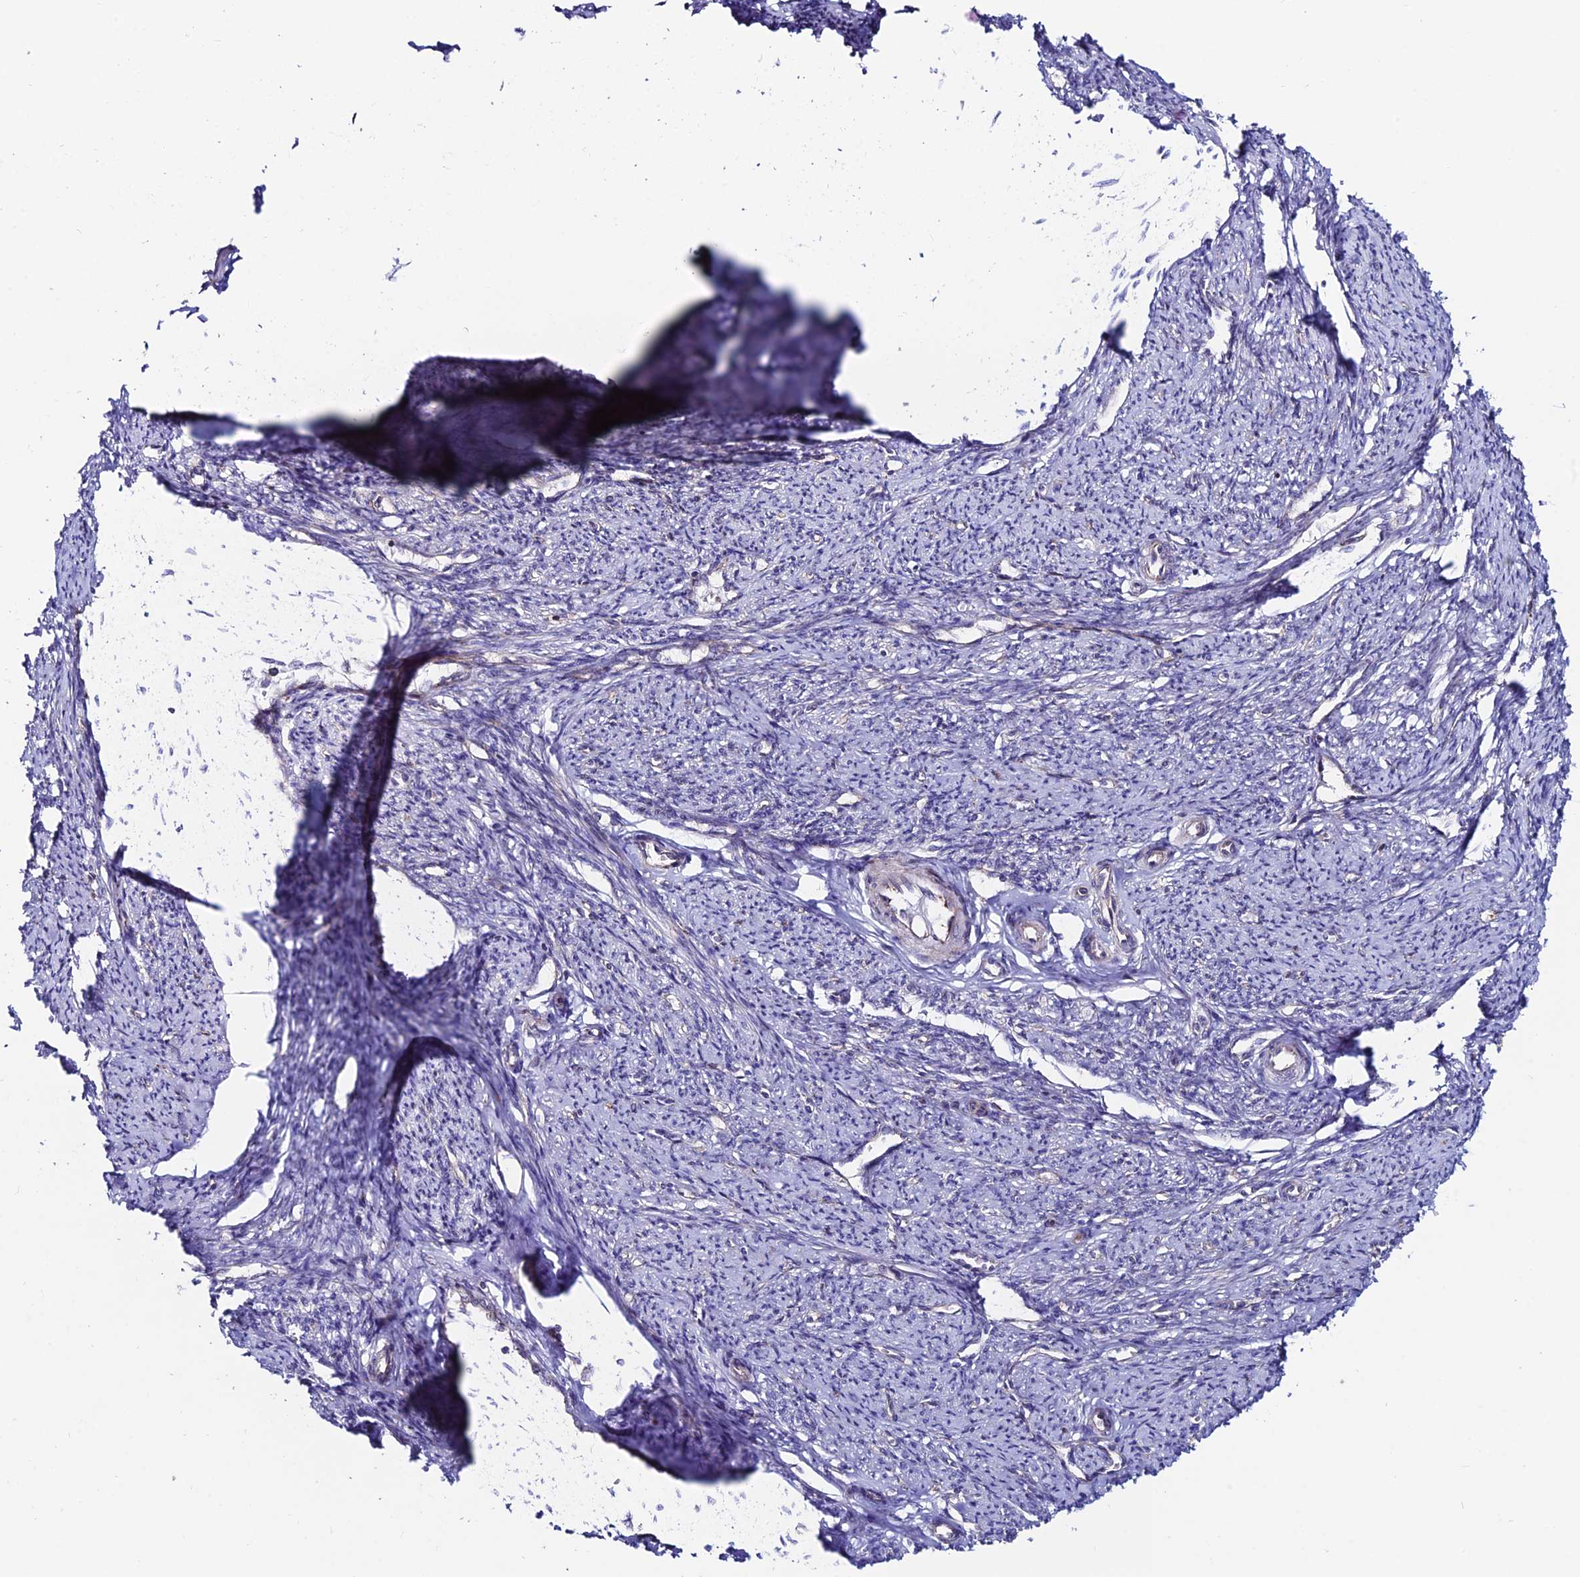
{"staining": {"intensity": "weak", "quantity": "25%-75%", "location": "cytoplasmic/membranous"}, "tissue": "smooth muscle", "cell_type": "Smooth muscle cells", "image_type": "normal", "snomed": [{"axis": "morphology", "description": "Normal tissue, NOS"}, {"axis": "topography", "description": "Smooth muscle"}, {"axis": "topography", "description": "Uterus"}], "caption": "Brown immunohistochemical staining in unremarkable human smooth muscle demonstrates weak cytoplasmic/membranous positivity in approximately 25%-75% of smooth muscle cells.", "gene": "EIF3K", "patient": {"sex": "female", "age": 59}}